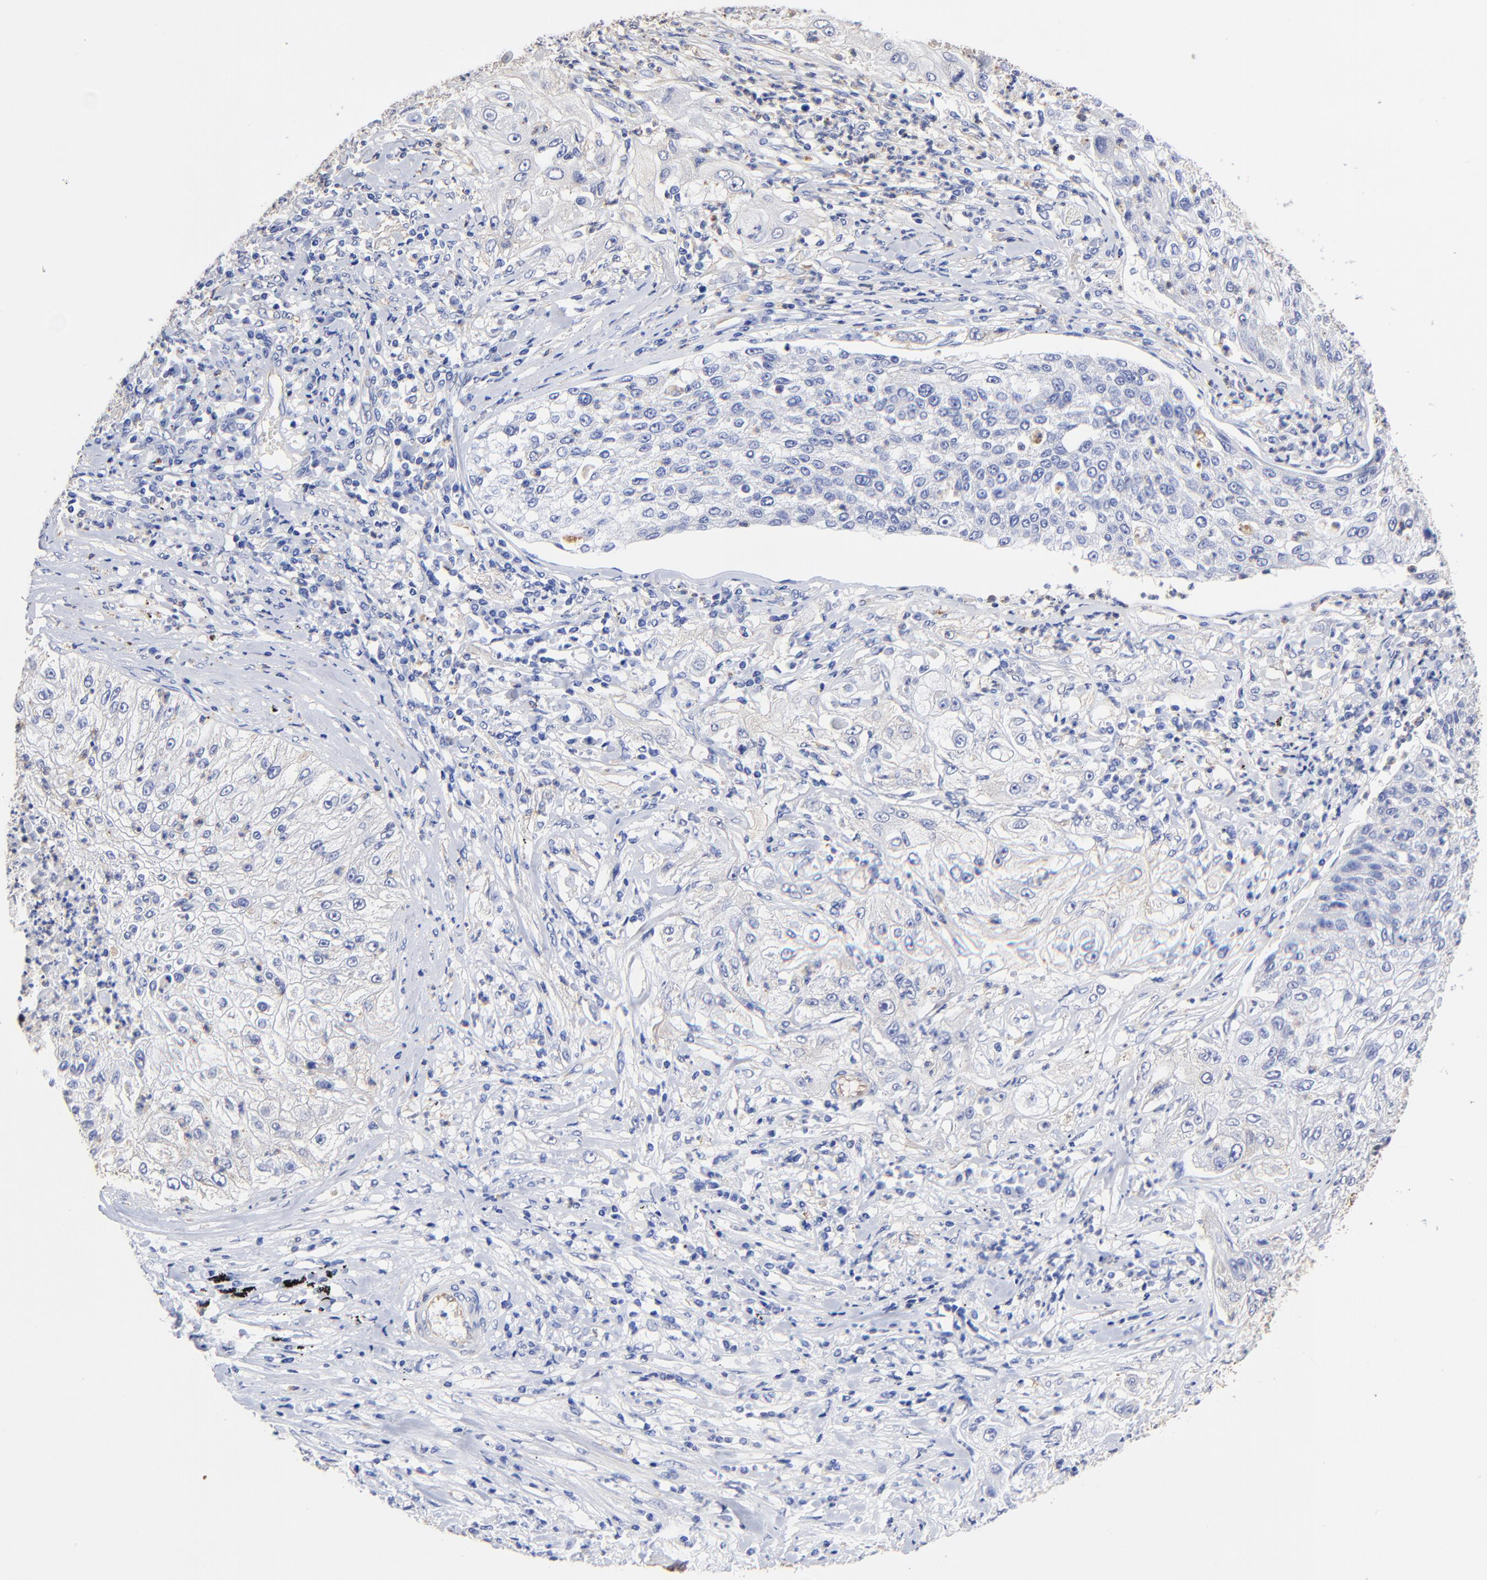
{"staining": {"intensity": "negative", "quantity": "none", "location": "none"}, "tissue": "lung cancer", "cell_type": "Tumor cells", "image_type": "cancer", "snomed": [{"axis": "morphology", "description": "Inflammation, NOS"}, {"axis": "morphology", "description": "Squamous cell carcinoma, NOS"}, {"axis": "topography", "description": "Lymph node"}, {"axis": "topography", "description": "Soft tissue"}, {"axis": "topography", "description": "Lung"}], "caption": "Immunohistochemistry histopathology image of human lung cancer (squamous cell carcinoma) stained for a protein (brown), which reveals no expression in tumor cells.", "gene": "TAGLN2", "patient": {"sex": "male", "age": 66}}